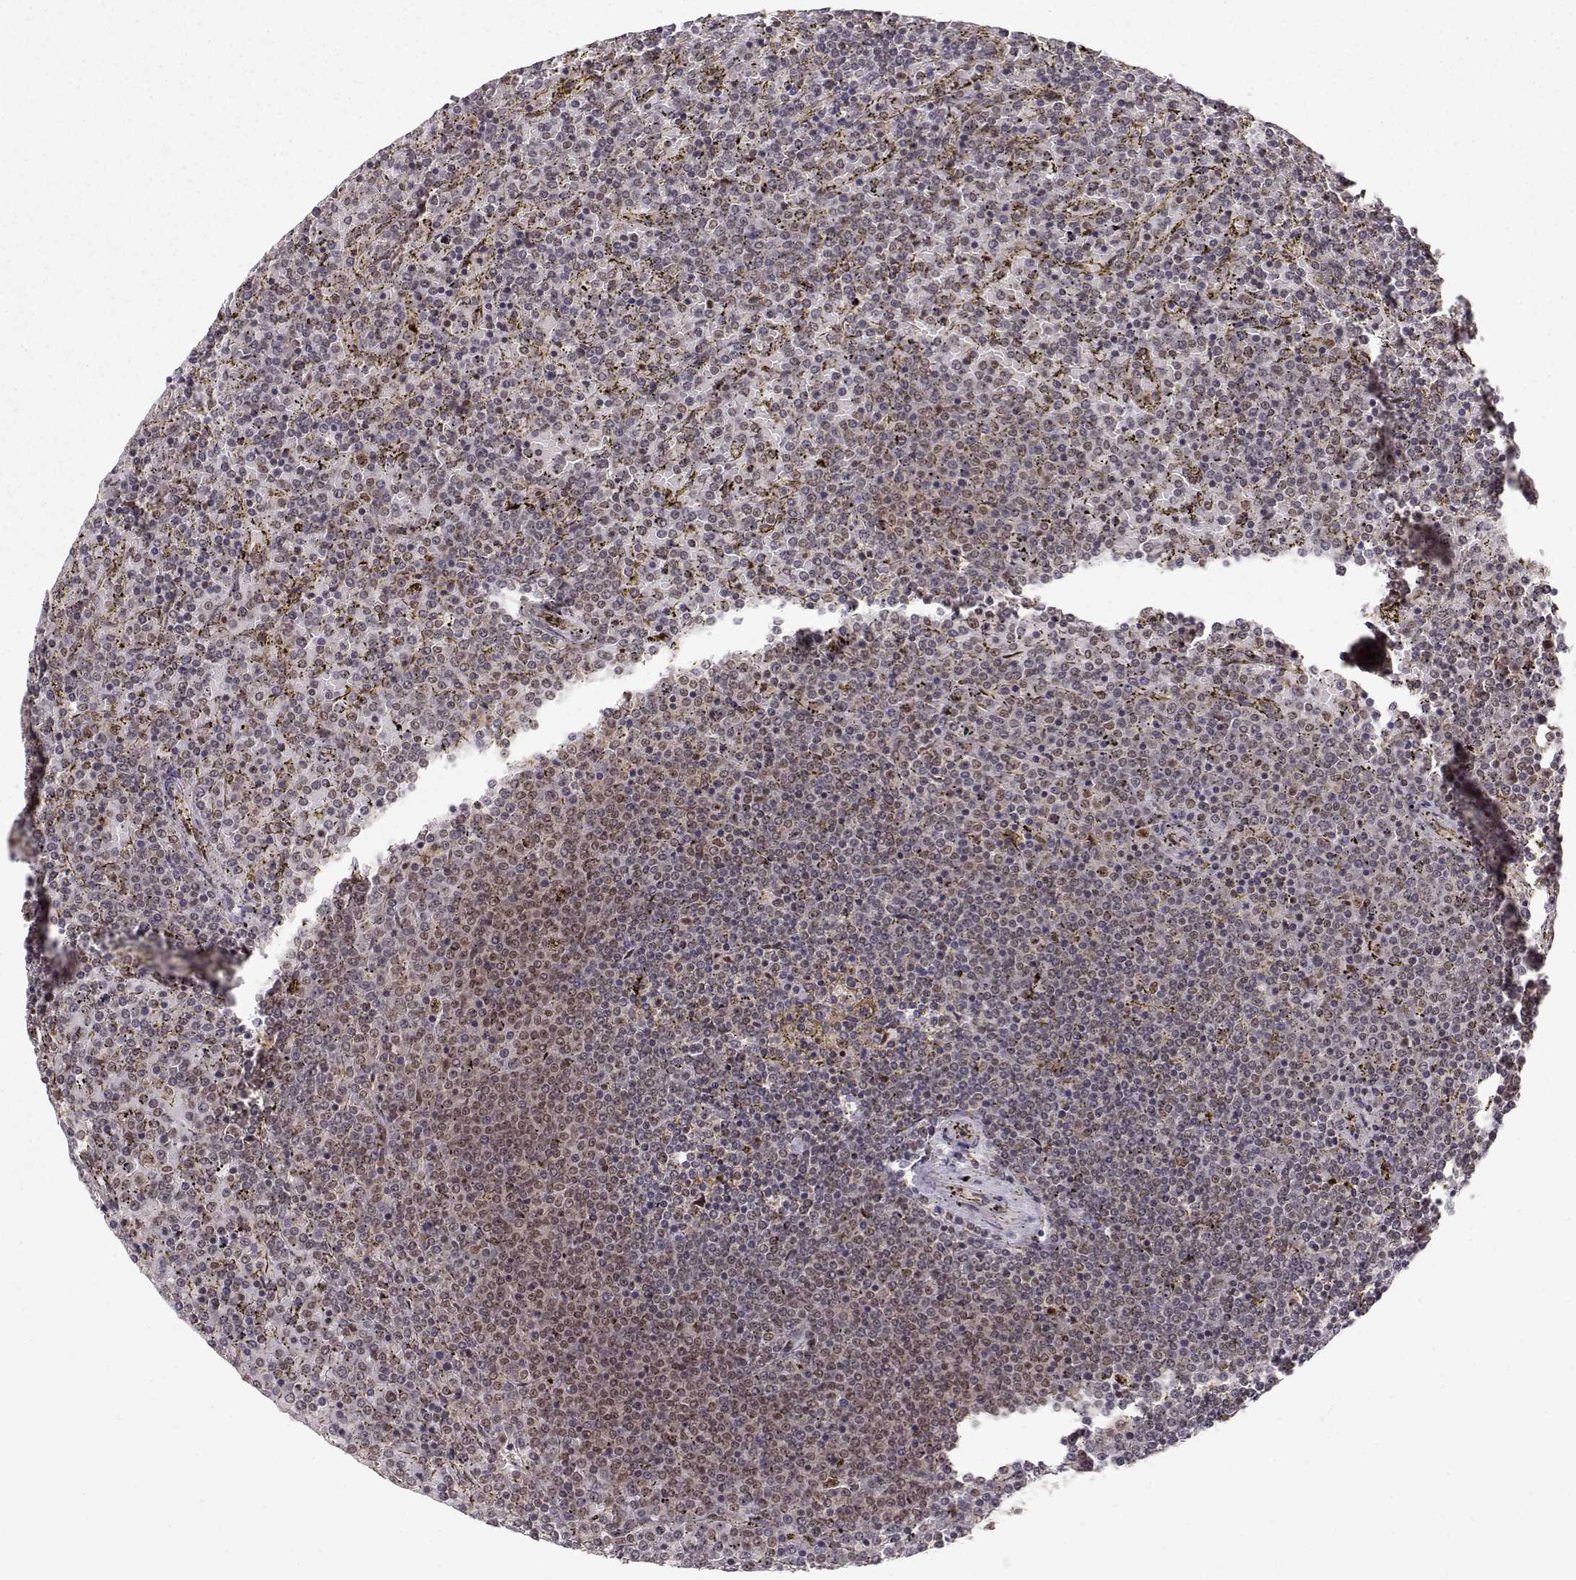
{"staining": {"intensity": "negative", "quantity": "none", "location": "none"}, "tissue": "lymphoma", "cell_type": "Tumor cells", "image_type": "cancer", "snomed": [{"axis": "morphology", "description": "Malignant lymphoma, non-Hodgkin's type, Low grade"}, {"axis": "topography", "description": "Spleen"}], "caption": "Human malignant lymphoma, non-Hodgkin's type (low-grade) stained for a protein using IHC displays no expression in tumor cells.", "gene": "CSNK2A1", "patient": {"sex": "female", "age": 77}}